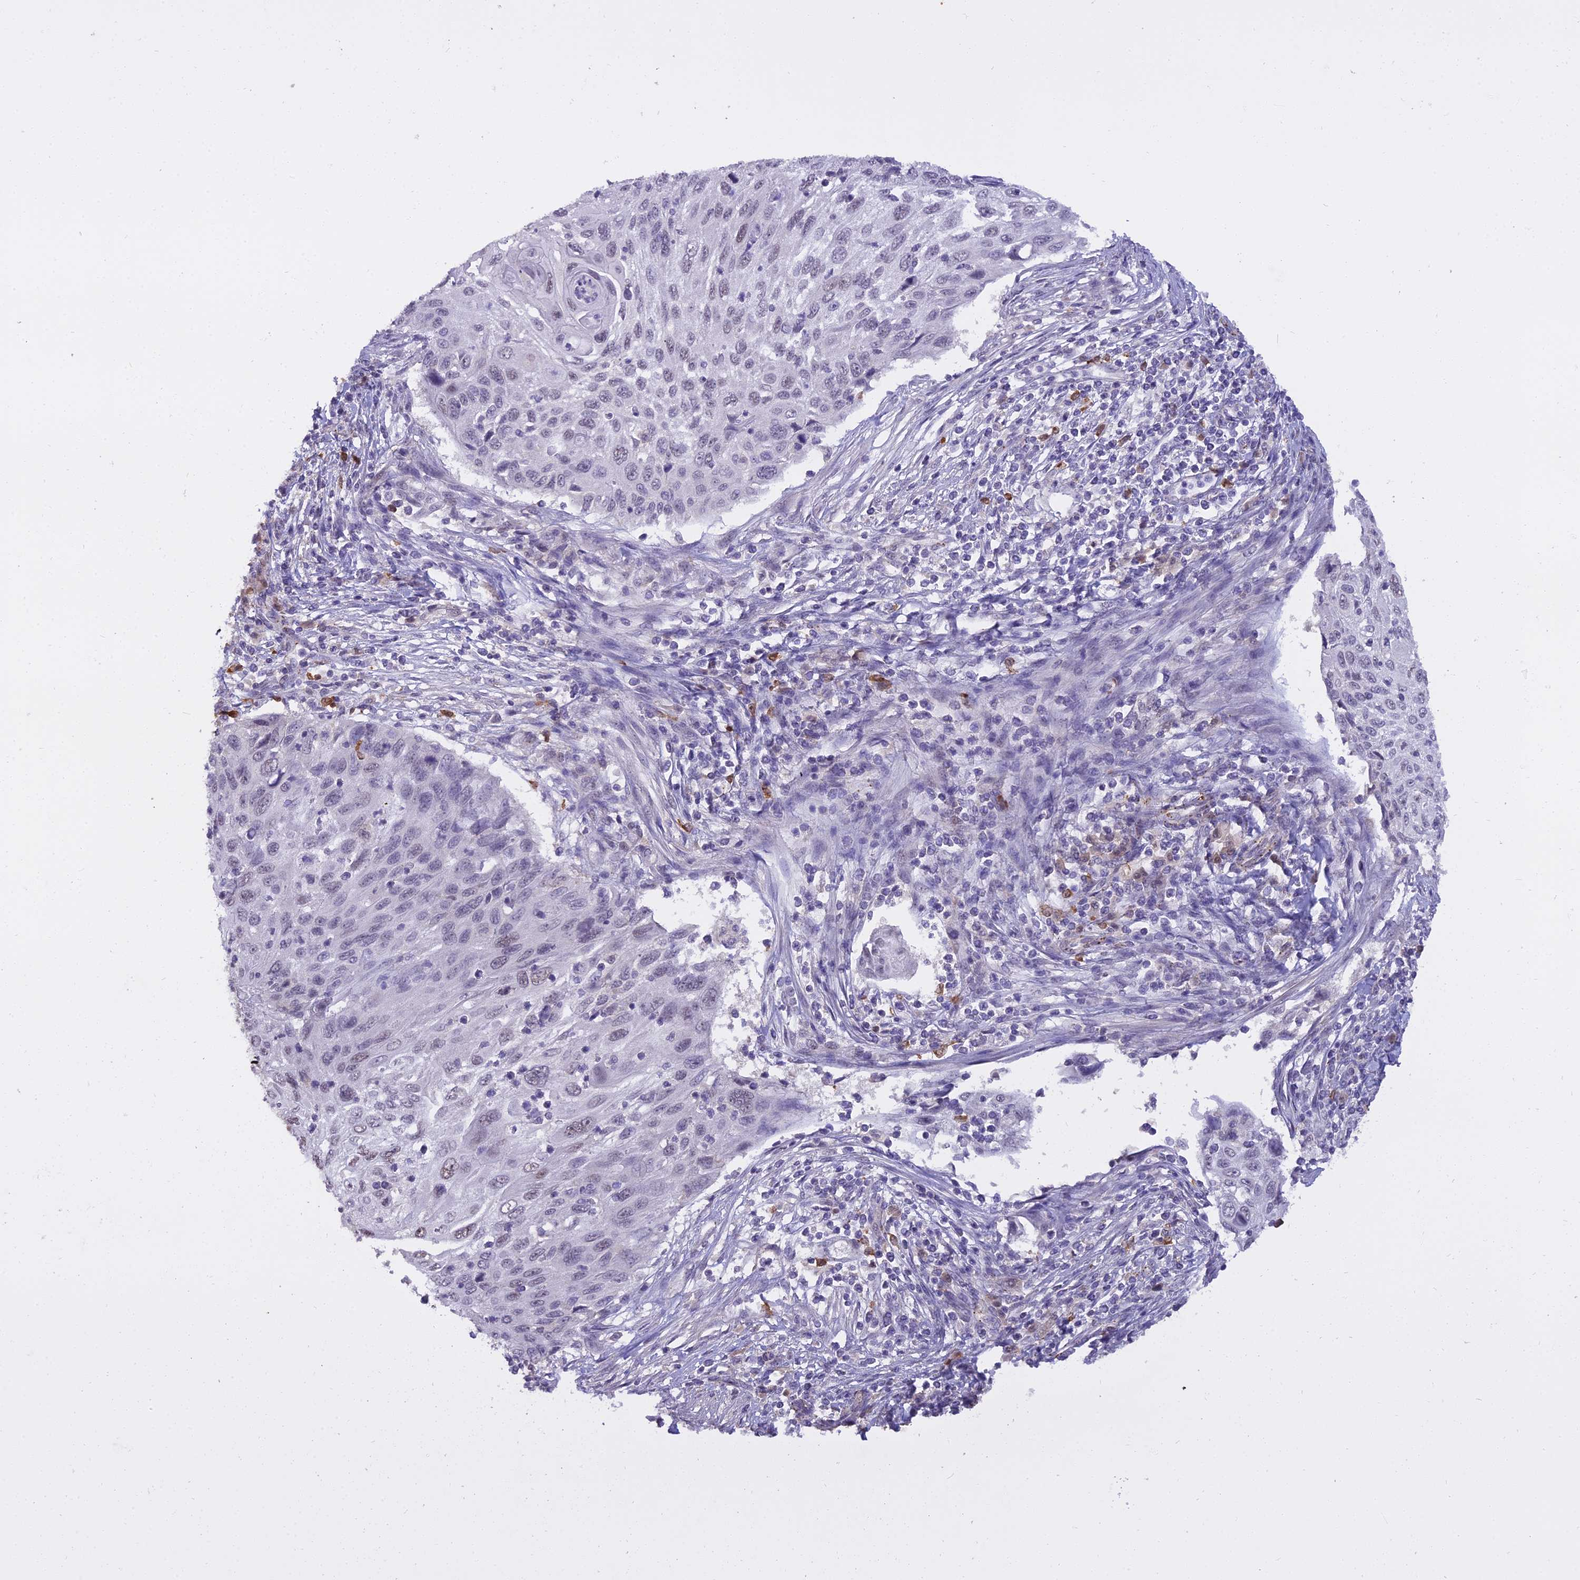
{"staining": {"intensity": "negative", "quantity": "none", "location": "none"}, "tissue": "cervical cancer", "cell_type": "Tumor cells", "image_type": "cancer", "snomed": [{"axis": "morphology", "description": "Squamous cell carcinoma, NOS"}, {"axis": "topography", "description": "Cervix"}], "caption": "Immunohistochemical staining of squamous cell carcinoma (cervical) displays no significant staining in tumor cells.", "gene": "BLNK", "patient": {"sex": "female", "age": 70}}